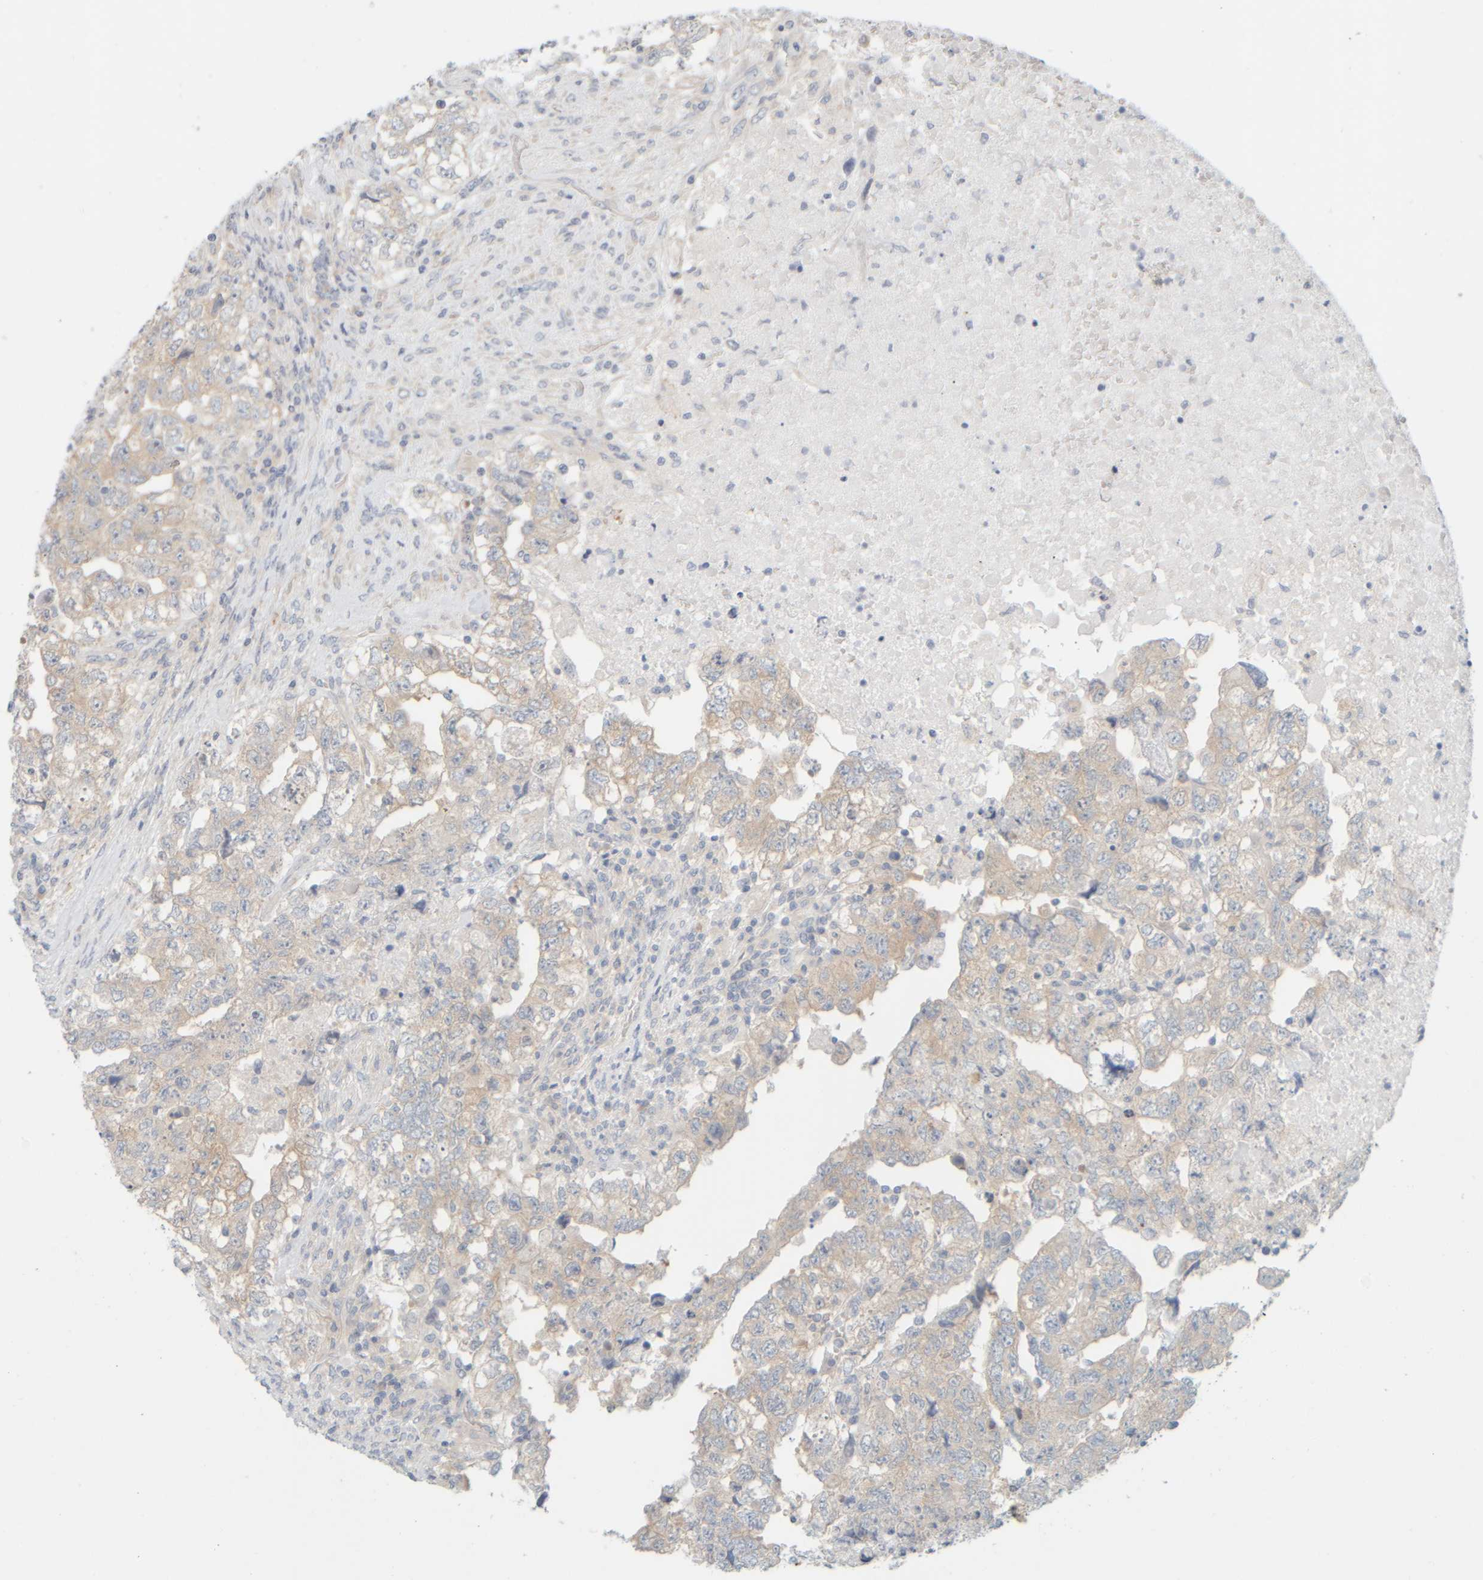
{"staining": {"intensity": "weak", "quantity": "<25%", "location": "cytoplasmic/membranous"}, "tissue": "testis cancer", "cell_type": "Tumor cells", "image_type": "cancer", "snomed": [{"axis": "morphology", "description": "Carcinoma, Embryonal, NOS"}, {"axis": "topography", "description": "Testis"}], "caption": "There is no significant positivity in tumor cells of testis embryonal carcinoma.", "gene": "PTGES3L-AARSD1", "patient": {"sex": "male", "age": 36}}